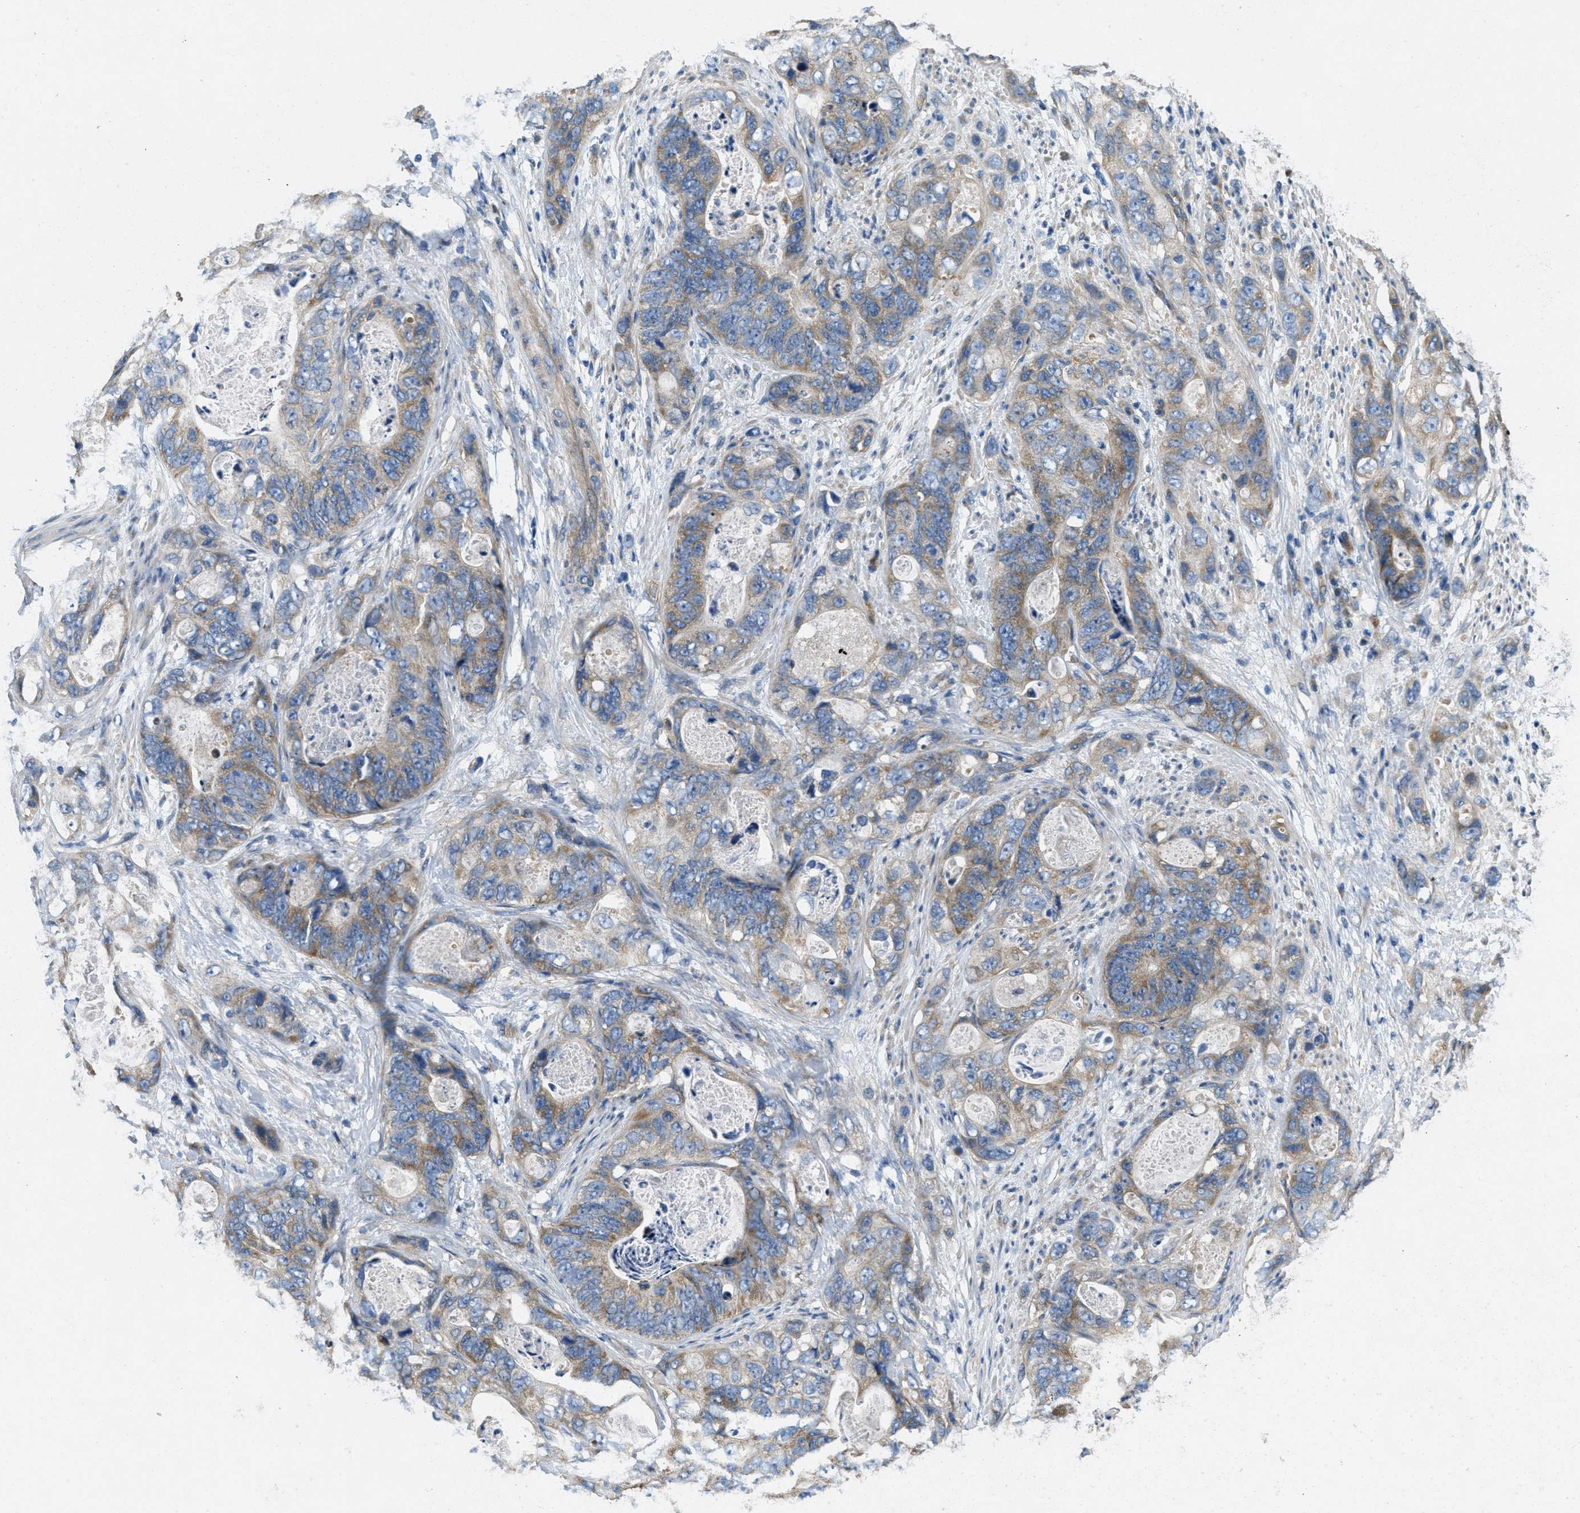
{"staining": {"intensity": "weak", "quantity": ">75%", "location": "cytoplasmic/membranous"}, "tissue": "stomach cancer", "cell_type": "Tumor cells", "image_type": "cancer", "snomed": [{"axis": "morphology", "description": "Adenocarcinoma, NOS"}, {"axis": "topography", "description": "Stomach"}], "caption": "Adenocarcinoma (stomach) stained with DAB immunohistochemistry (IHC) reveals low levels of weak cytoplasmic/membranous expression in about >75% of tumor cells.", "gene": "TOMM70", "patient": {"sex": "female", "age": 89}}